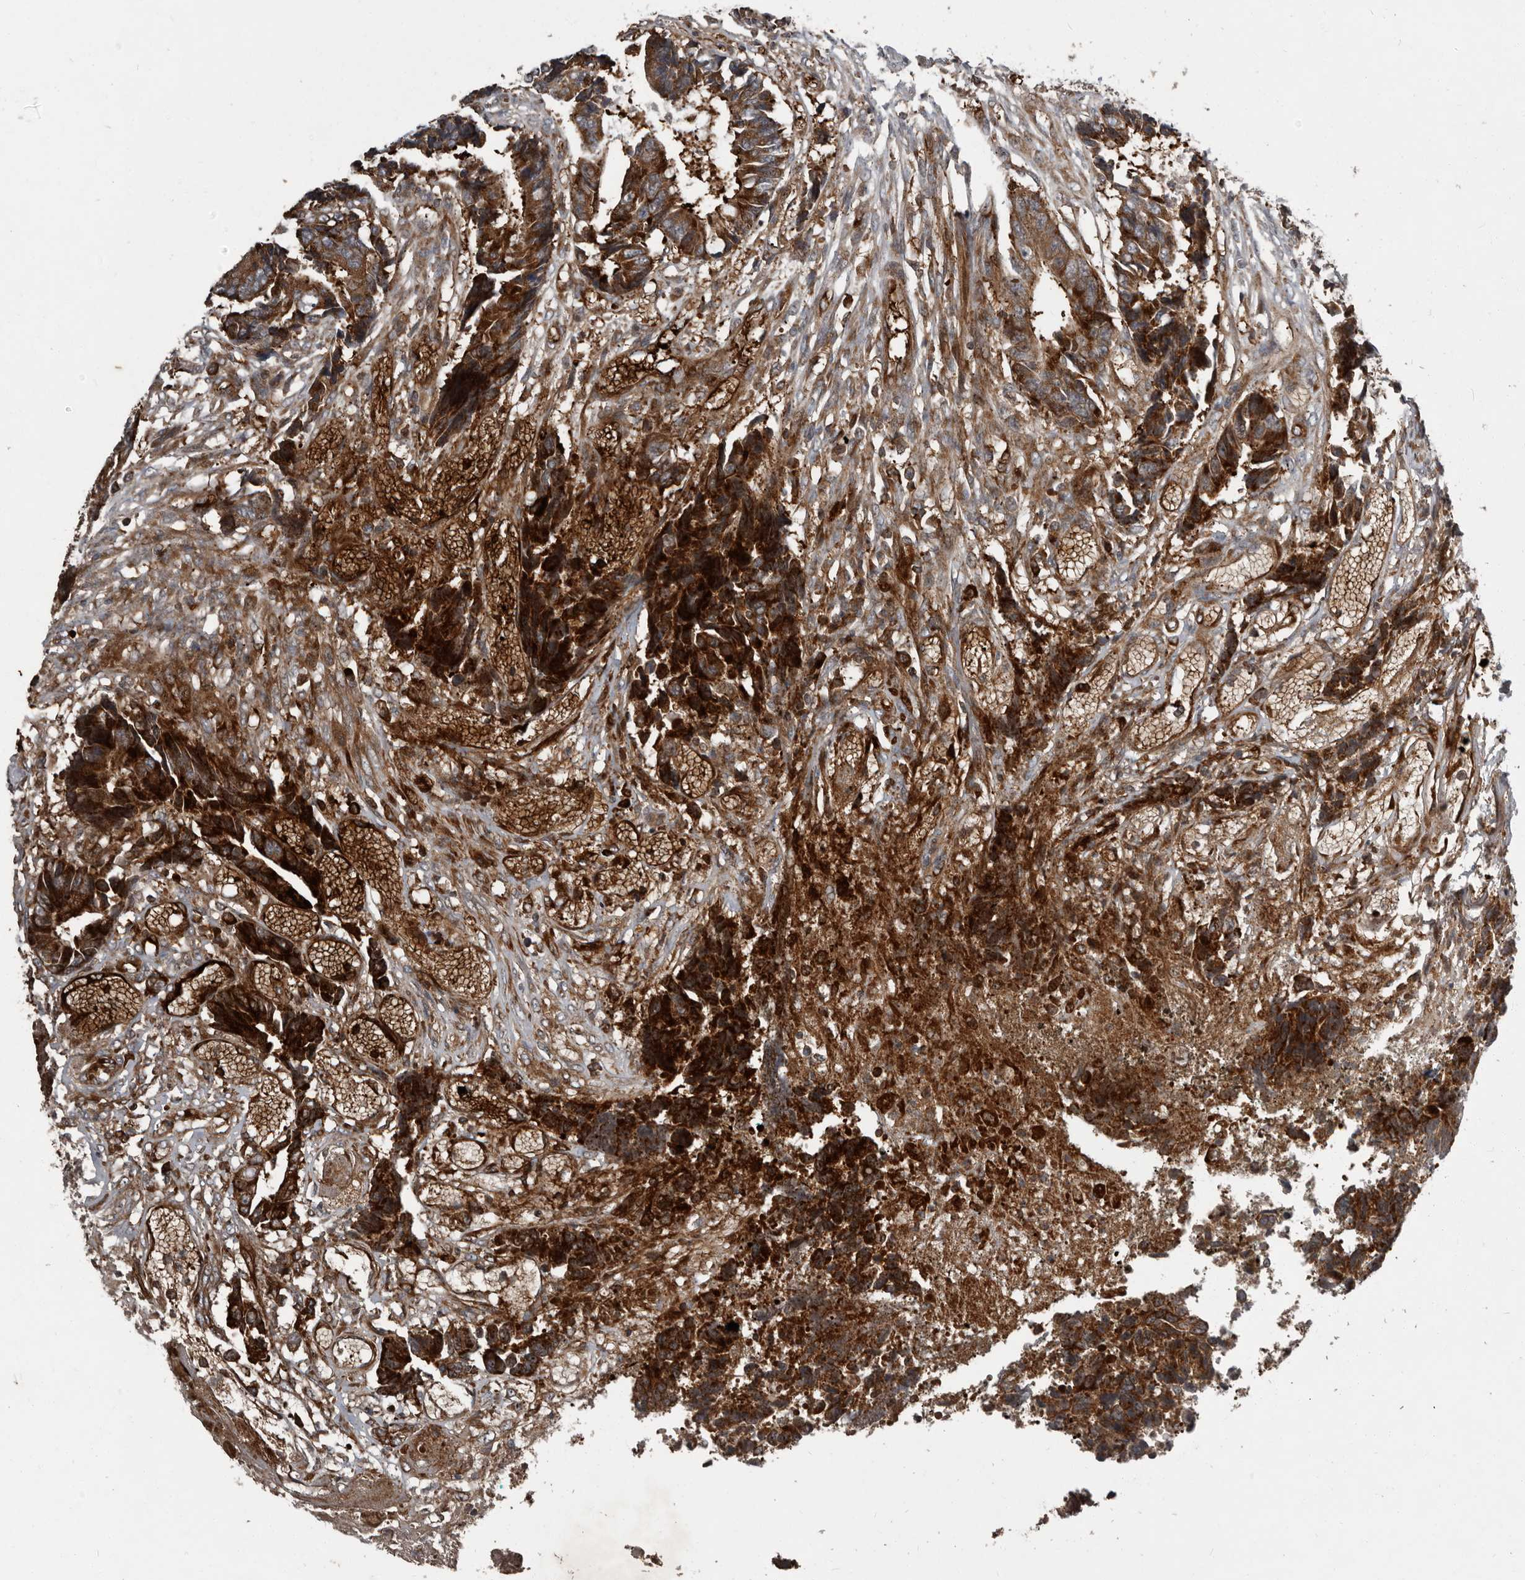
{"staining": {"intensity": "strong", "quantity": ">75%", "location": "cytoplasmic/membranous"}, "tissue": "colorectal cancer", "cell_type": "Tumor cells", "image_type": "cancer", "snomed": [{"axis": "morphology", "description": "Adenocarcinoma, NOS"}, {"axis": "topography", "description": "Rectum"}], "caption": "Strong cytoplasmic/membranous staining is appreciated in approximately >75% of tumor cells in colorectal cancer.", "gene": "FBXO31", "patient": {"sex": "male", "age": 84}}